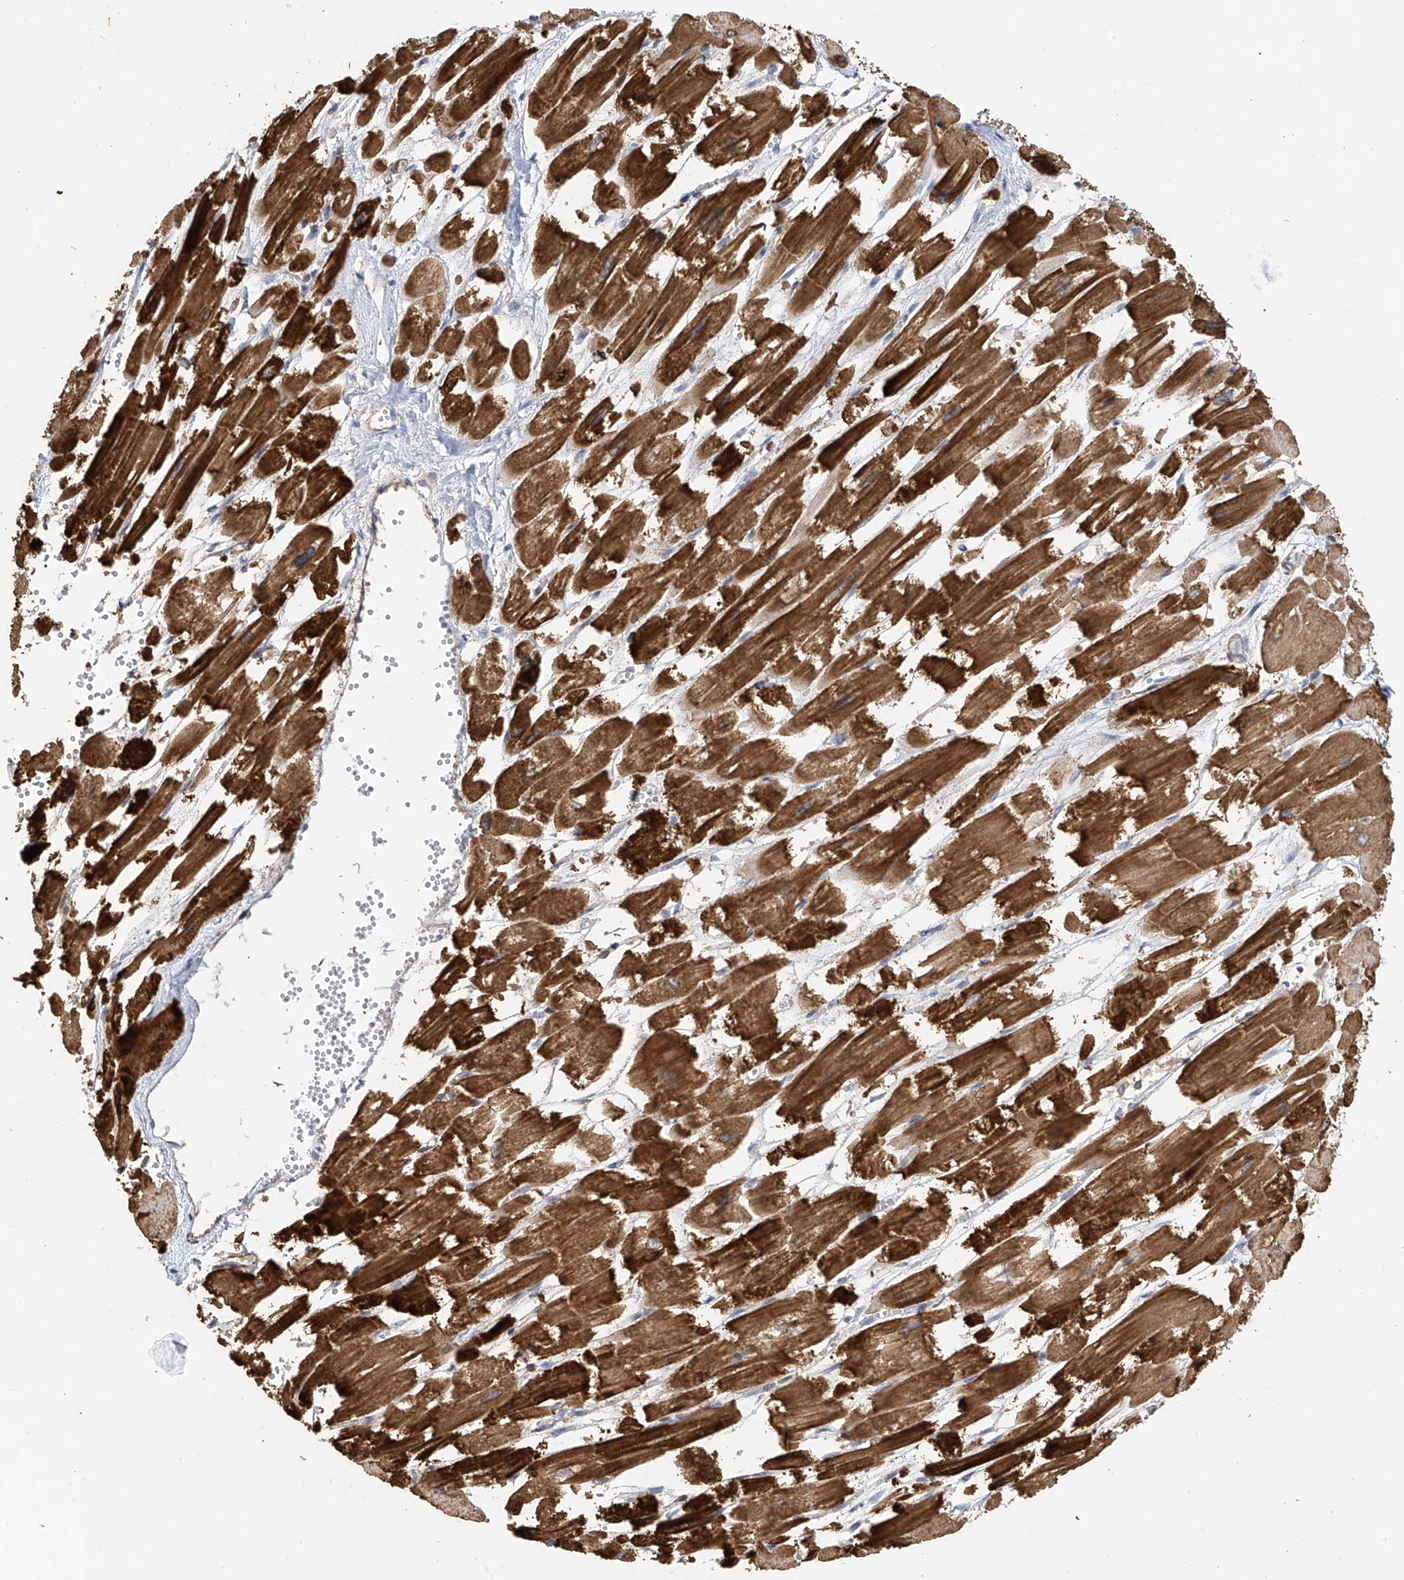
{"staining": {"intensity": "strong", "quantity": ">75%", "location": "cytoplasmic/membranous"}, "tissue": "heart muscle", "cell_type": "Cardiomyocytes", "image_type": "normal", "snomed": [{"axis": "morphology", "description": "Normal tissue, NOS"}, {"axis": "topography", "description": "Heart"}], "caption": "Heart muscle stained with DAB (3,3'-diaminobenzidine) immunohistochemistry (IHC) demonstrates high levels of strong cytoplasmic/membranous expression in approximately >75% of cardiomyocytes.", "gene": "SLC43A3", "patient": {"sex": "male", "age": 54}}